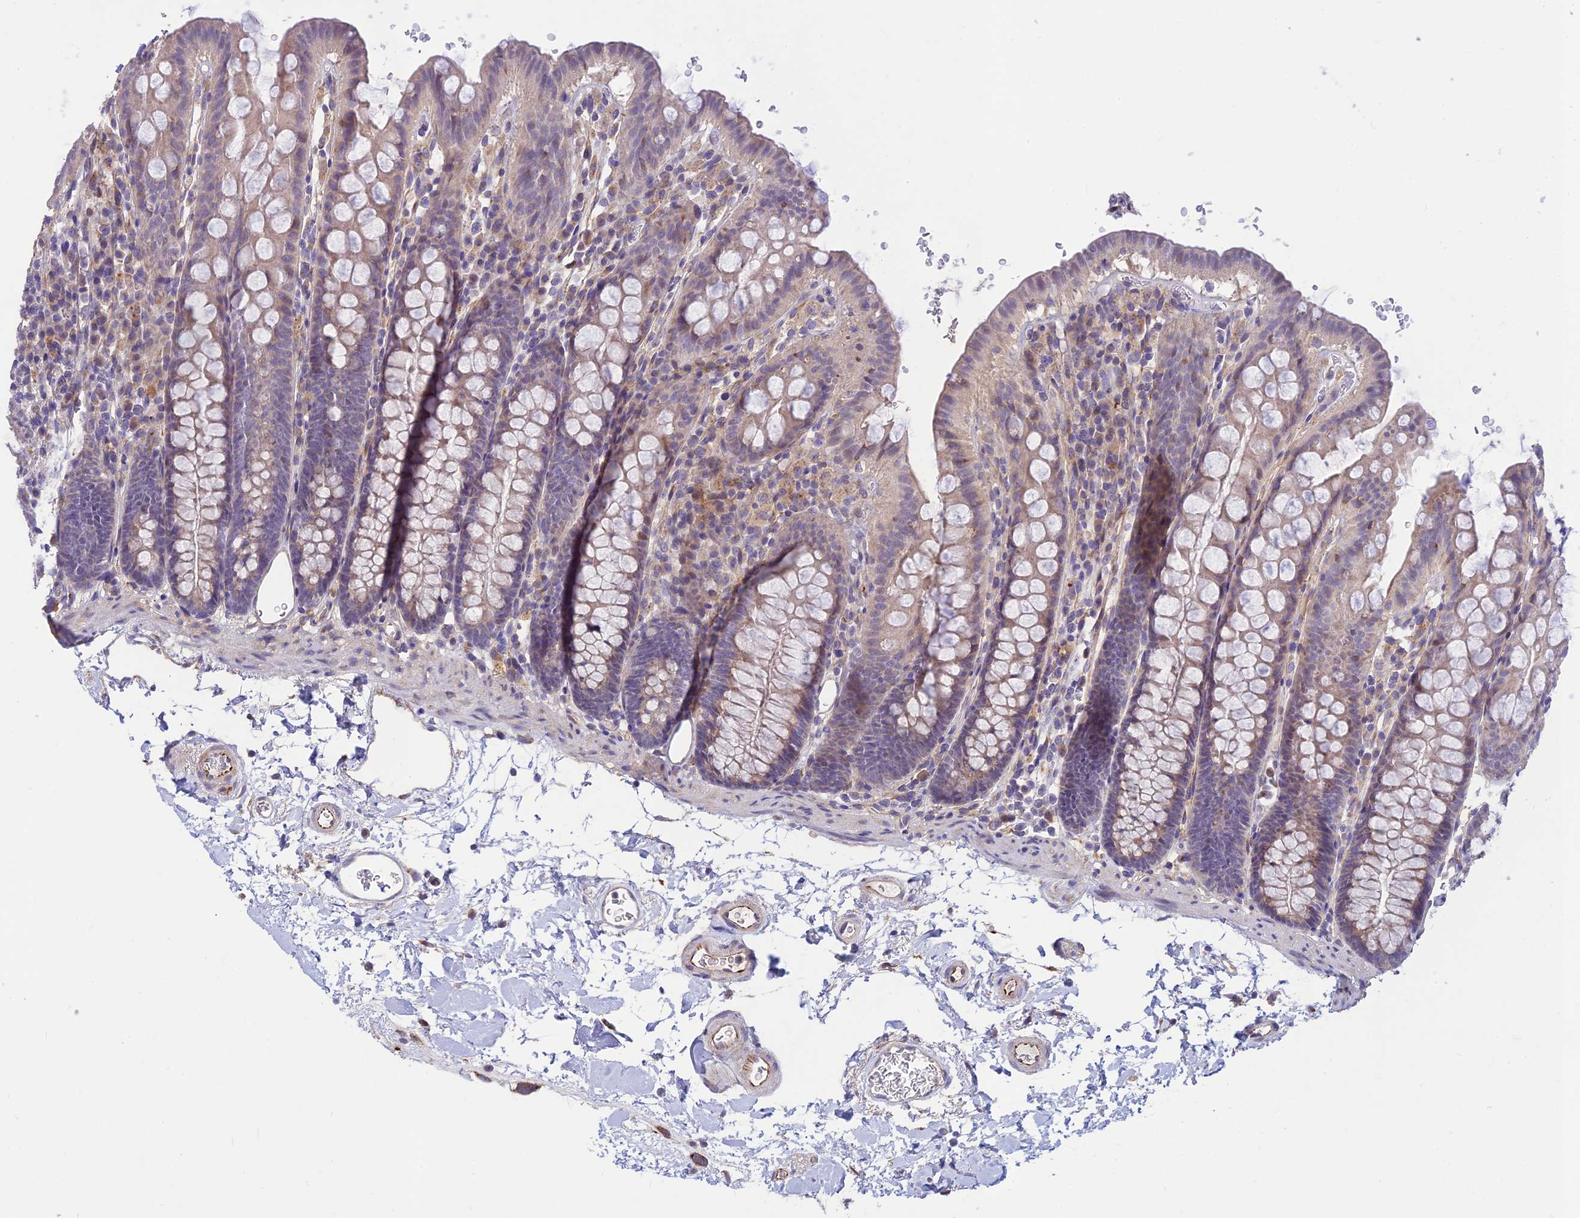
{"staining": {"intensity": "strong", "quantity": "25%-75%", "location": "cytoplasmic/membranous"}, "tissue": "colon", "cell_type": "Endothelial cells", "image_type": "normal", "snomed": [{"axis": "morphology", "description": "Normal tissue, NOS"}, {"axis": "topography", "description": "Colon"}], "caption": "A brown stain shows strong cytoplasmic/membranous positivity of a protein in endothelial cells of normal human colon. (brown staining indicates protein expression, while blue staining denotes nuclei).", "gene": "ST8SIA5", "patient": {"sex": "male", "age": 75}}